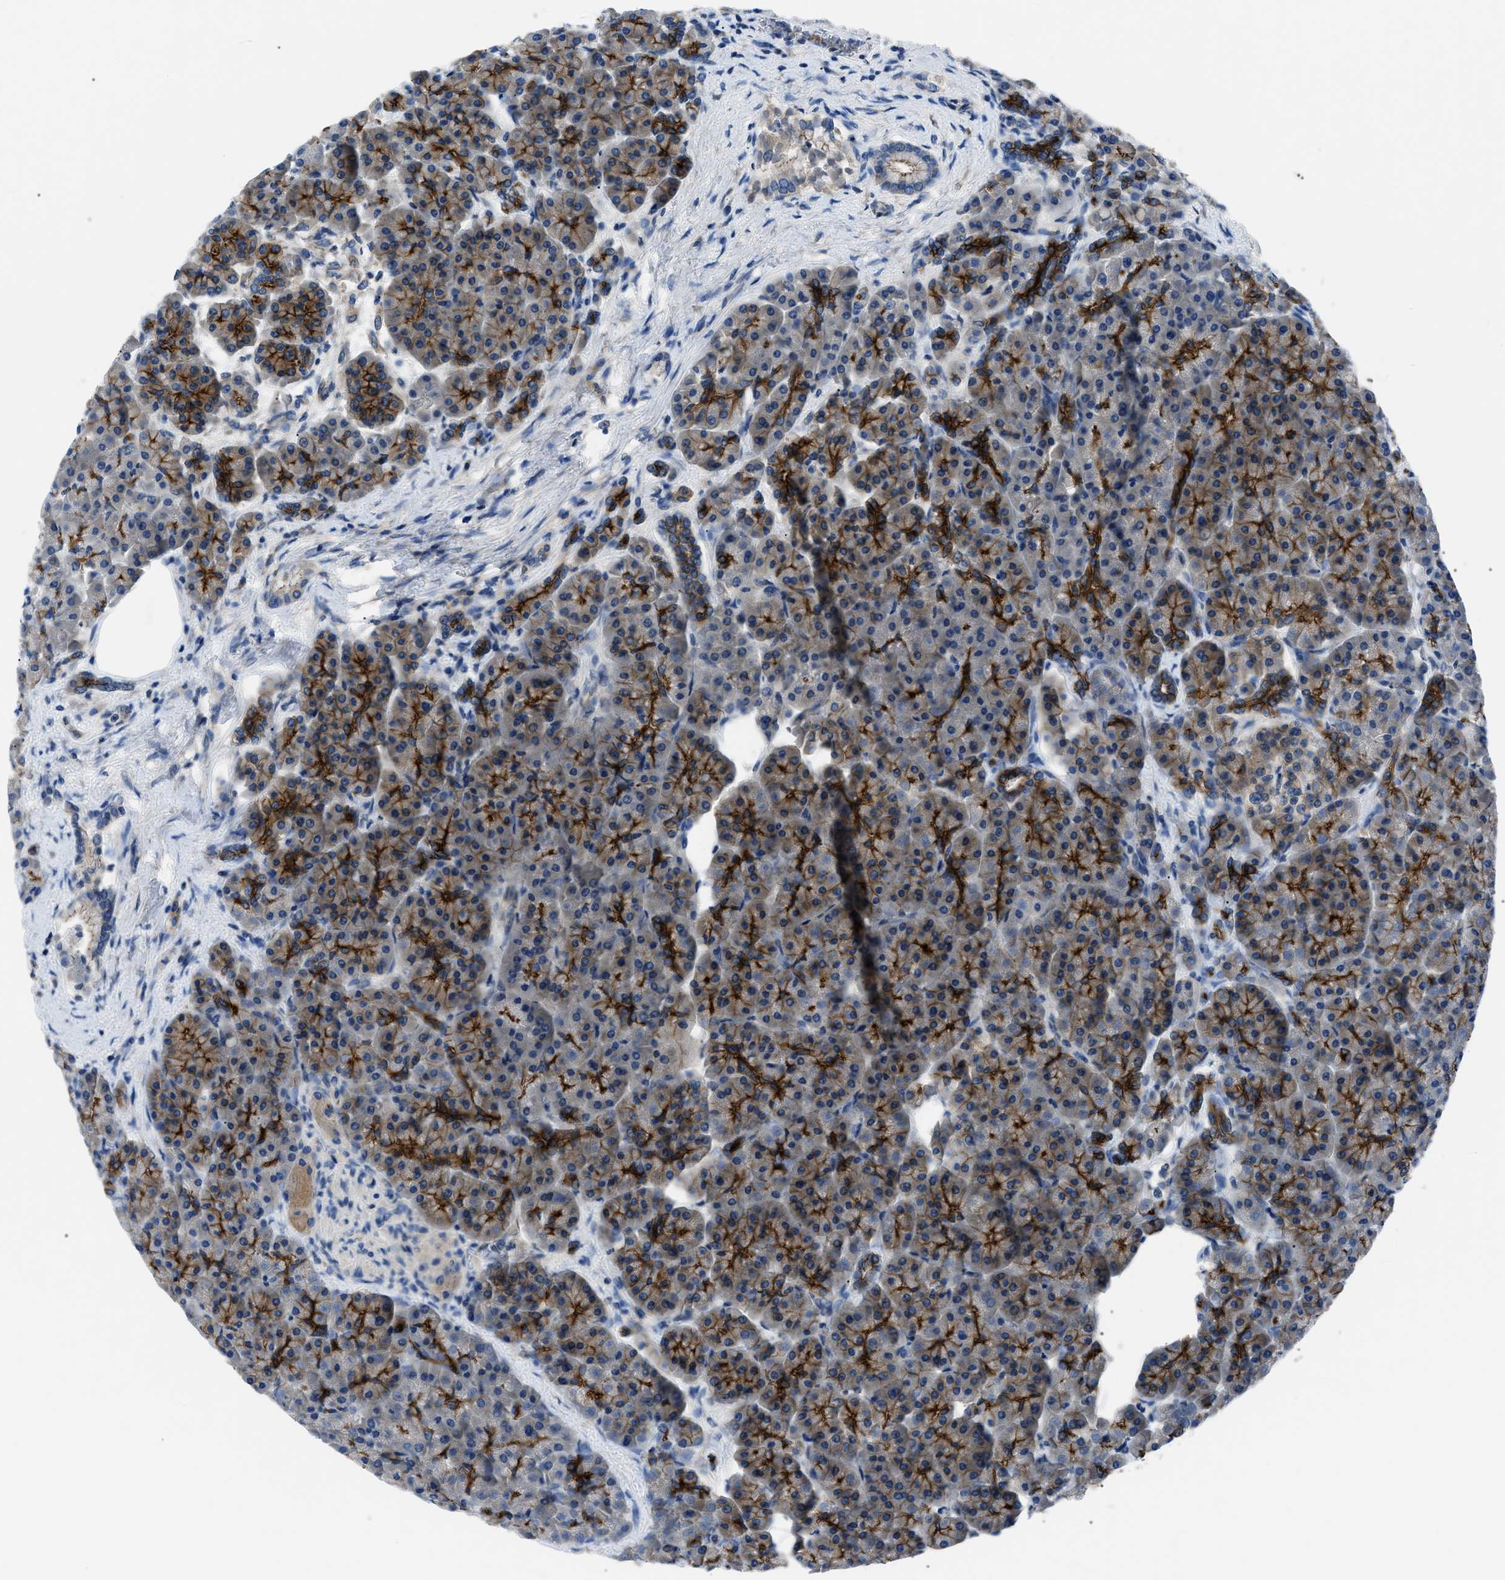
{"staining": {"intensity": "strong", "quantity": "25%-75%", "location": "cytoplasmic/membranous"}, "tissue": "pancreas", "cell_type": "Exocrine glandular cells", "image_type": "normal", "snomed": [{"axis": "morphology", "description": "Normal tissue, NOS"}, {"axis": "topography", "description": "Pancreas"}], "caption": "This micrograph reveals immunohistochemistry staining of unremarkable pancreas, with high strong cytoplasmic/membranous positivity in about 25%-75% of exocrine glandular cells.", "gene": "ZDHHC24", "patient": {"sex": "female", "age": 70}}